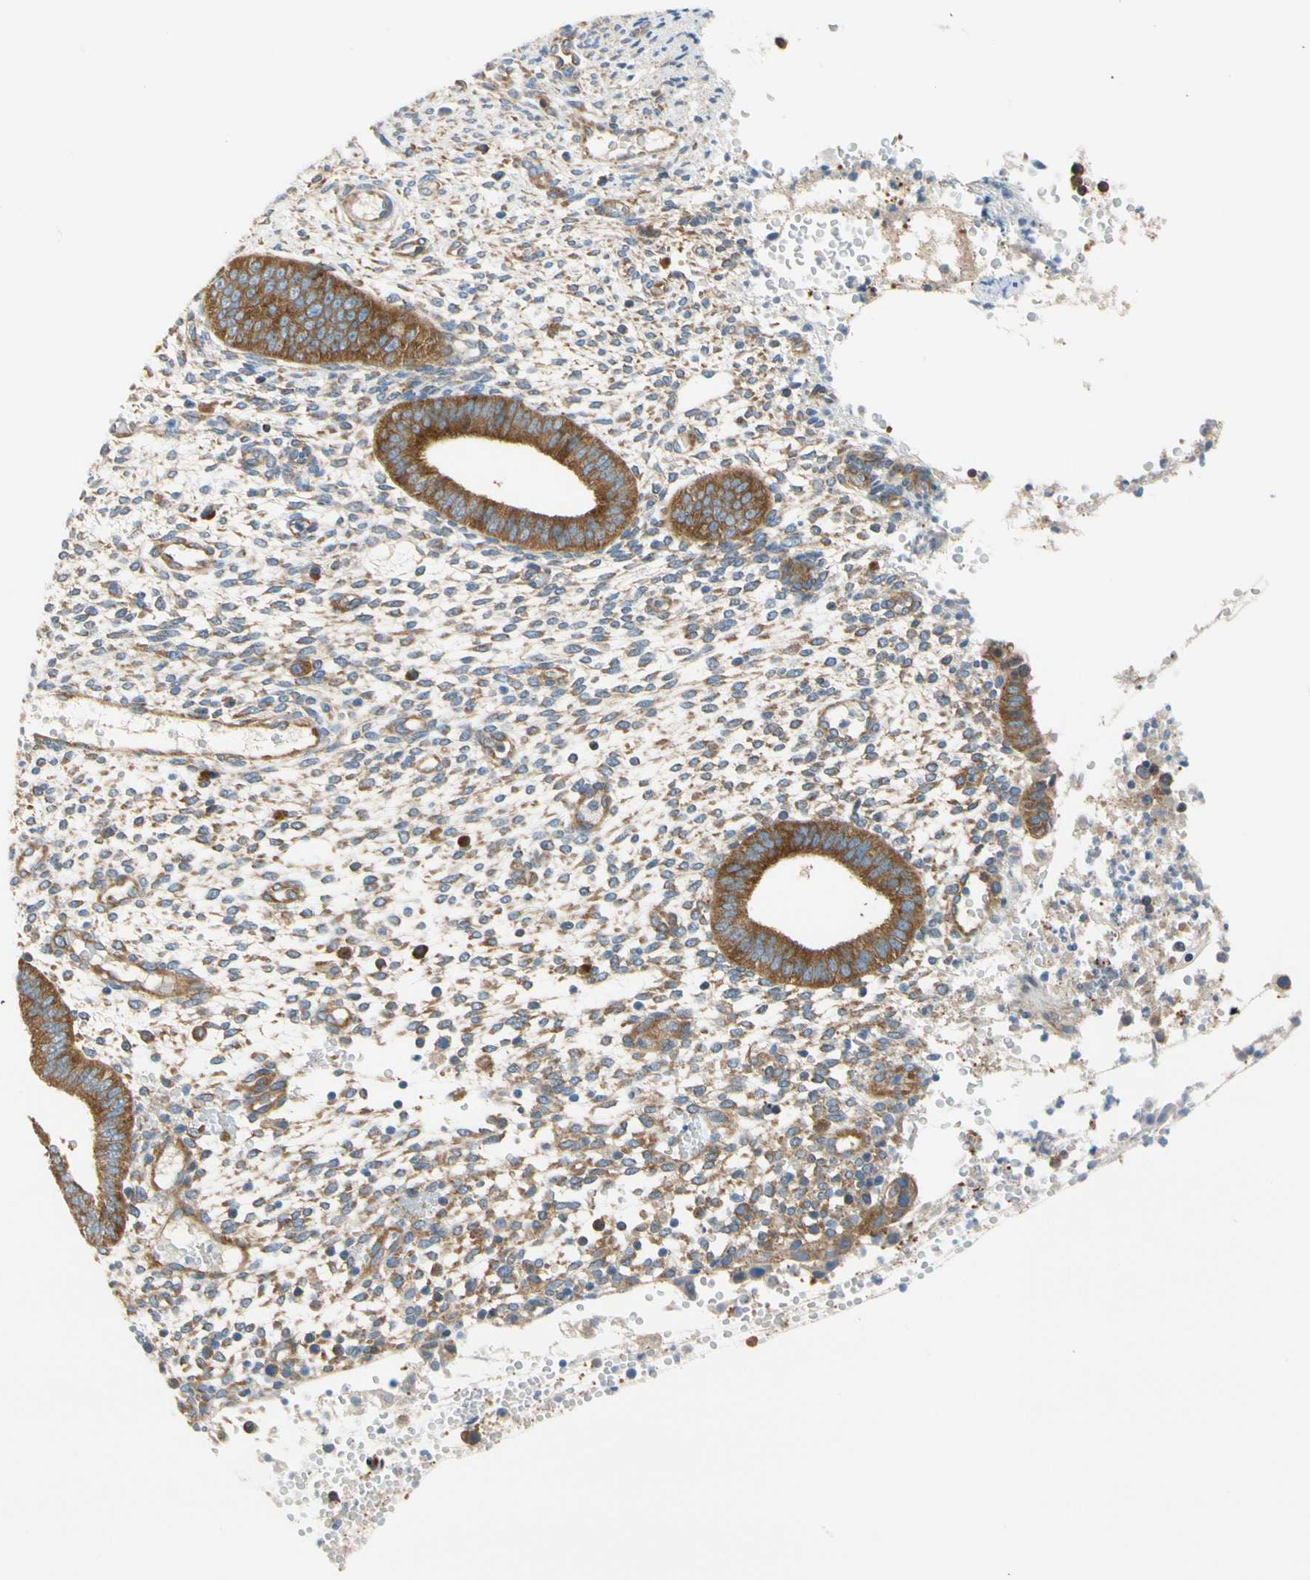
{"staining": {"intensity": "weak", "quantity": "25%-75%", "location": "cytoplasmic/membranous"}, "tissue": "endometrium", "cell_type": "Cells in endometrial stroma", "image_type": "normal", "snomed": [{"axis": "morphology", "description": "Normal tissue, NOS"}, {"axis": "topography", "description": "Endometrium"}], "caption": "A photomicrograph of human endometrium stained for a protein reveals weak cytoplasmic/membranous brown staining in cells in endometrial stroma. The staining was performed using DAB, with brown indicating positive protein expression. Nuclei are stained blue with hematoxylin.", "gene": "GPHN", "patient": {"sex": "female", "age": 35}}